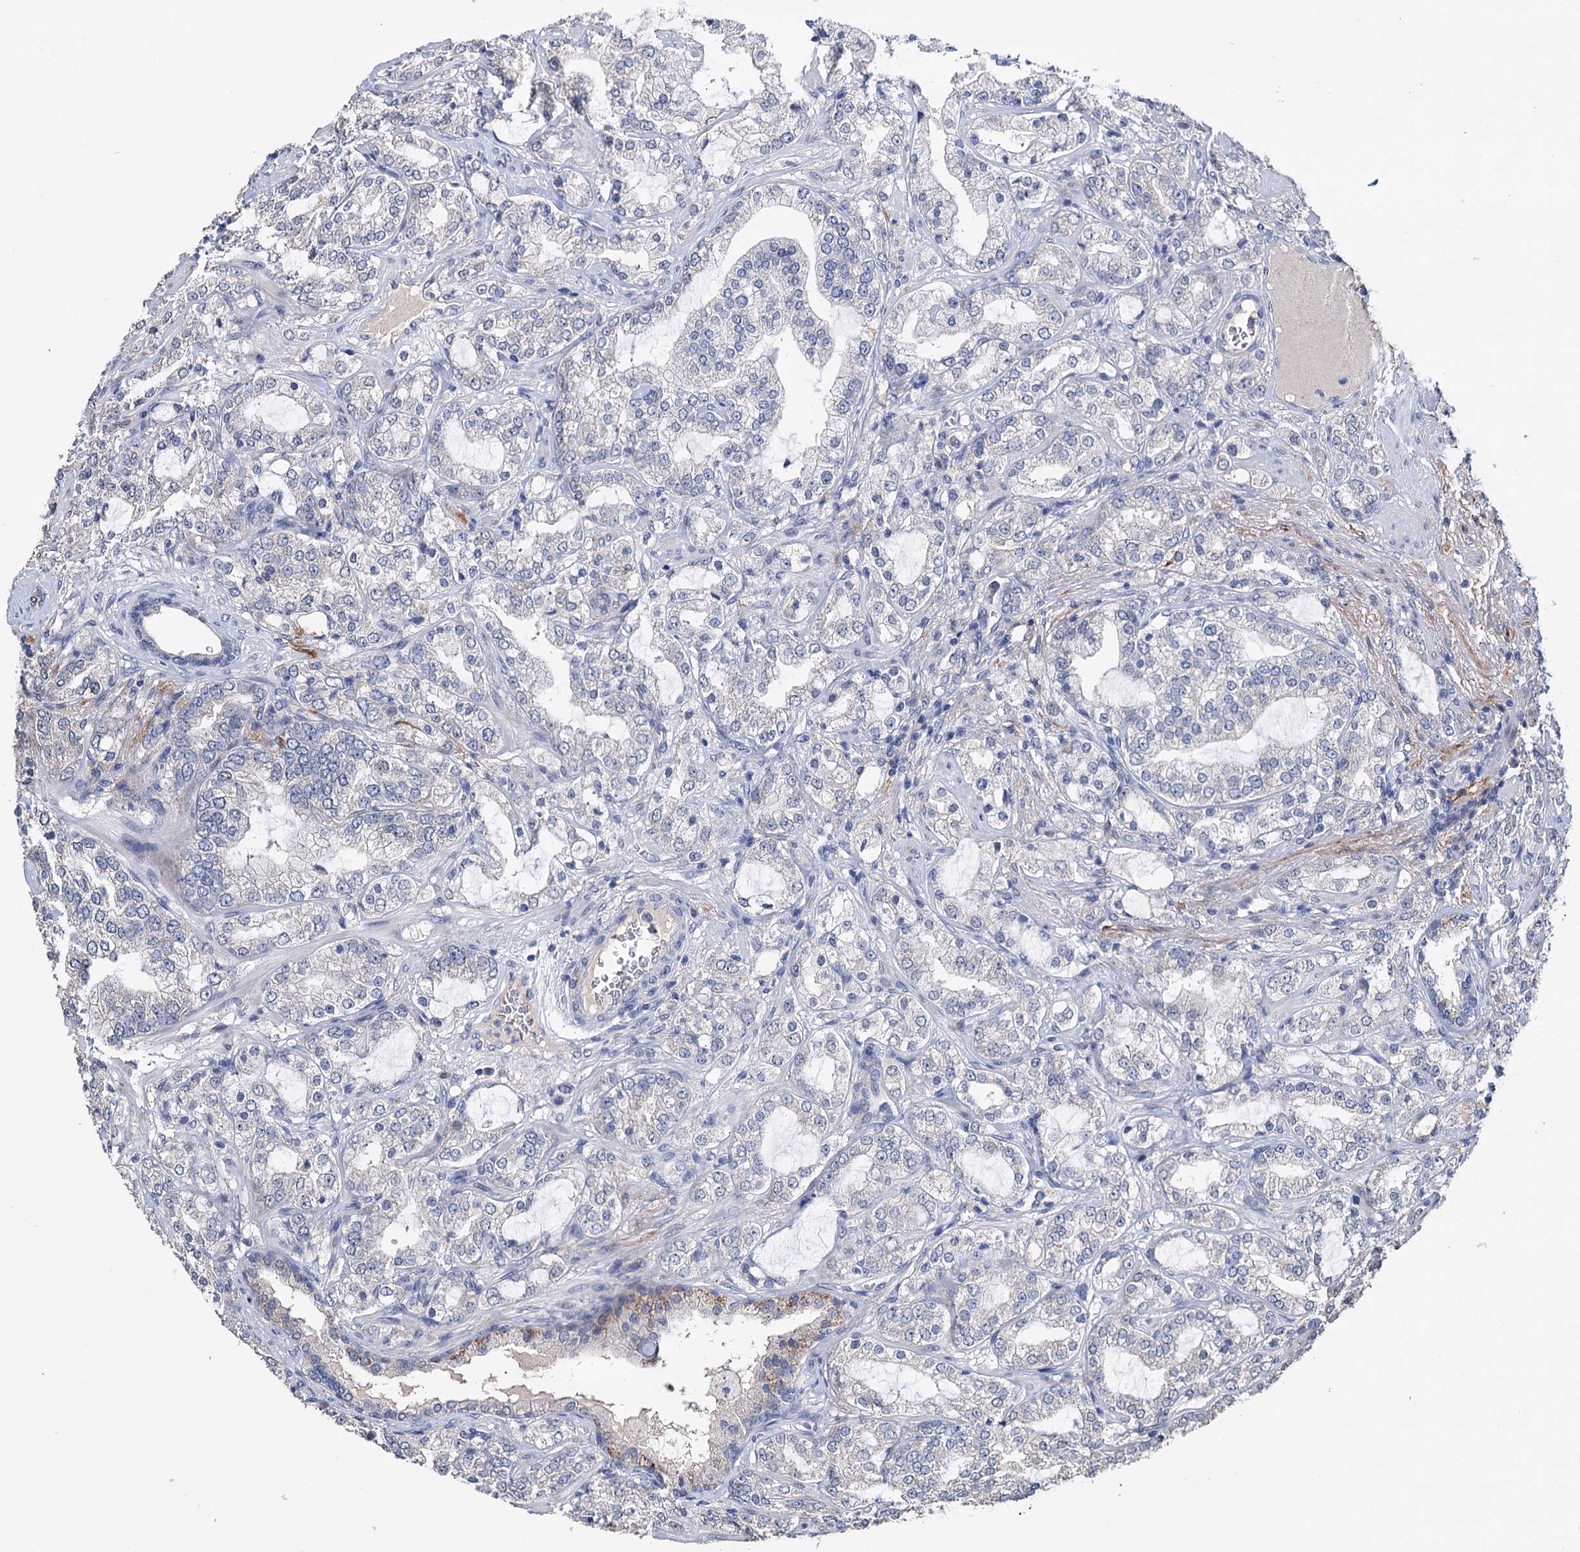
{"staining": {"intensity": "negative", "quantity": "none", "location": "none"}, "tissue": "prostate cancer", "cell_type": "Tumor cells", "image_type": "cancer", "snomed": [{"axis": "morphology", "description": "Adenocarcinoma, High grade"}, {"axis": "topography", "description": "Prostate"}], "caption": "A photomicrograph of prostate cancer (high-grade adenocarcinoma) stained for a protein reveals no brown staining in tumor cells.", "gene": "EPB41L5", "patient": {"sex": "male", "age": 64}}